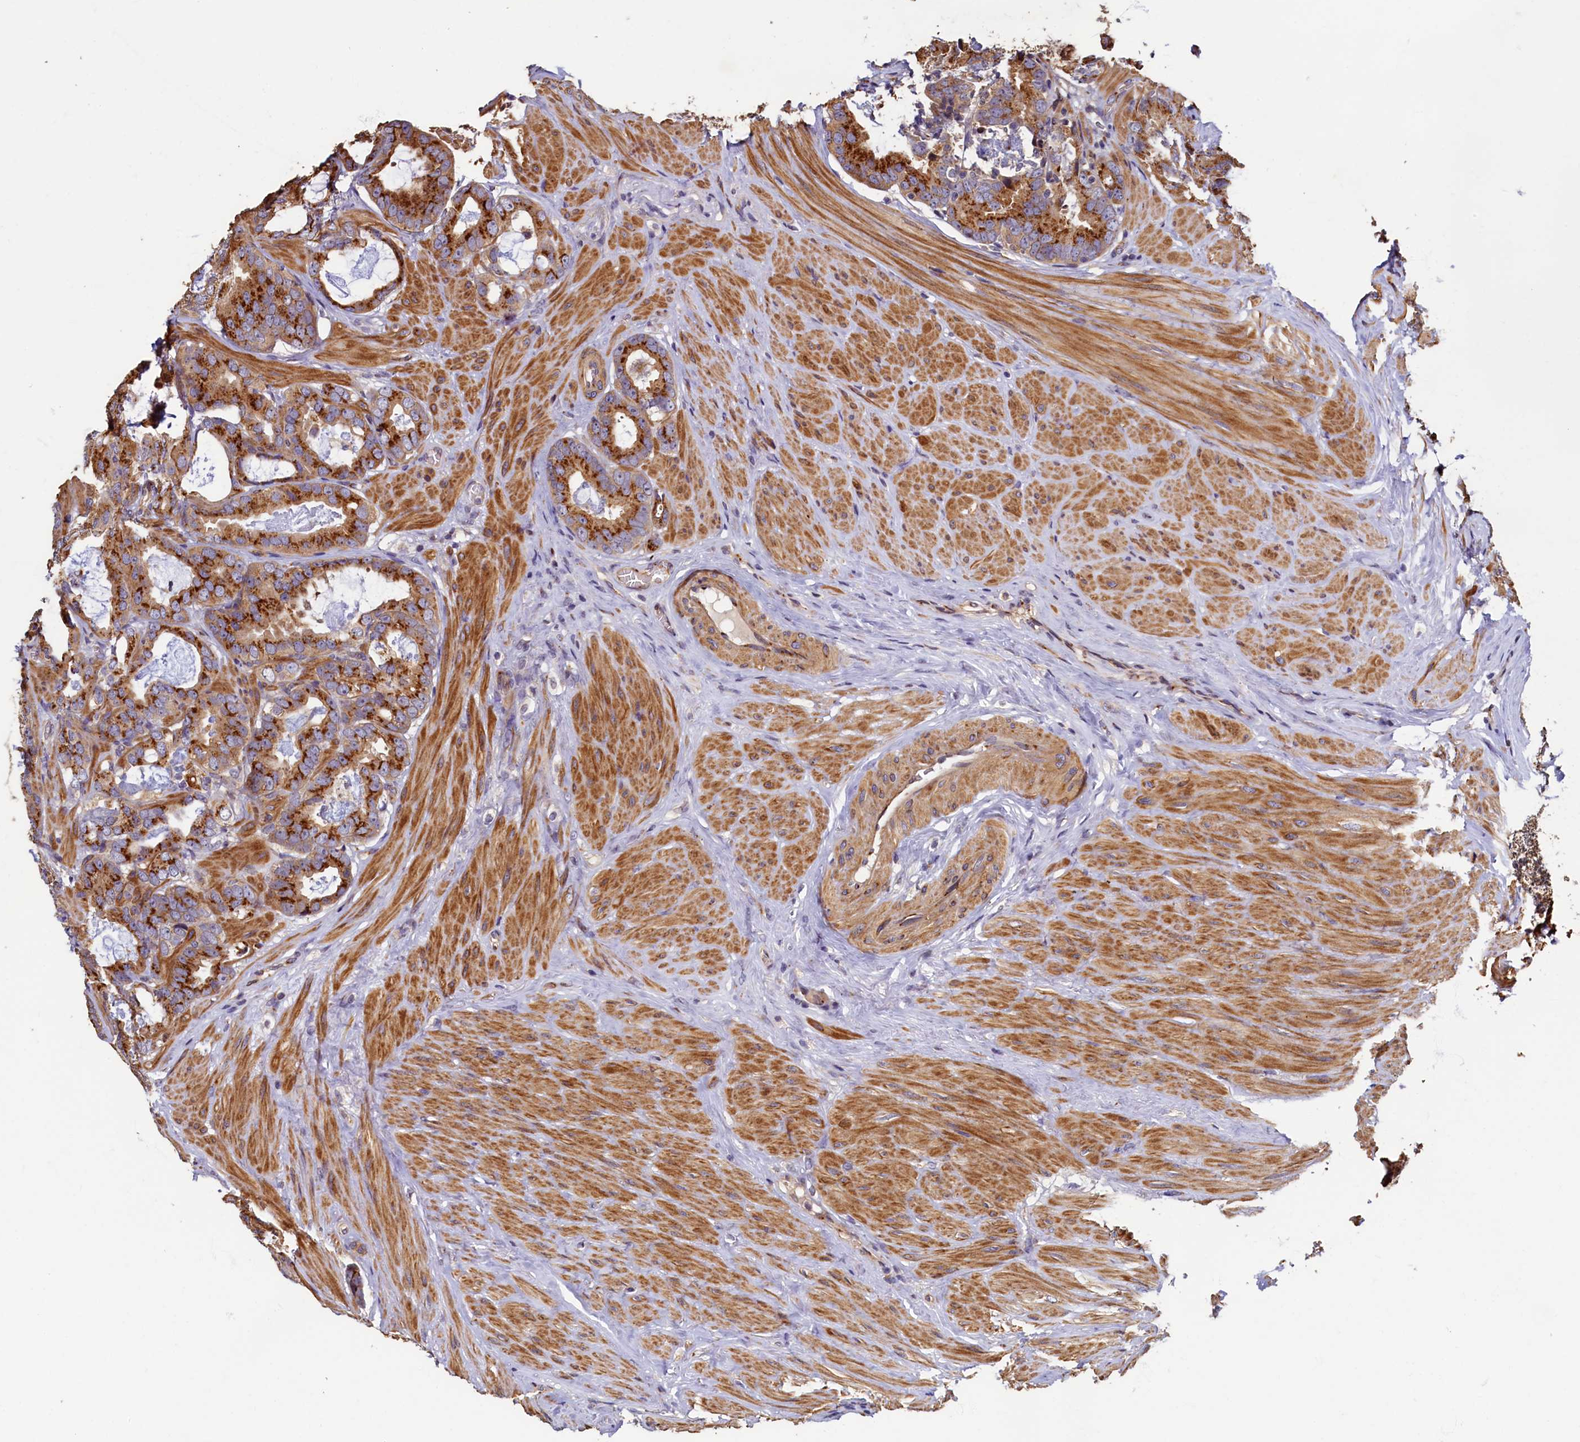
{"staining": {"intensity": "strong", "quantity": ">75%", "location": "cytoplasmic/membranous"}, "tissue": "prostate cancer", "cell_type": "Tumor cells", "image_type": "cancer", "snomed": [{"axis": "morphology", "description": "Adenocarcinoma, Low grade"}, {"axis": "topography", "description": "Prostate"}], "caption": "A micrograph of prostate cancer (adenocarcinoma (low-grade)) stained for a protein reveals strong cytoplasmic/membranous brown staining in tumor cells.", "gene": "TMEM181", "patient": {"sex": "male", "age": 71}}